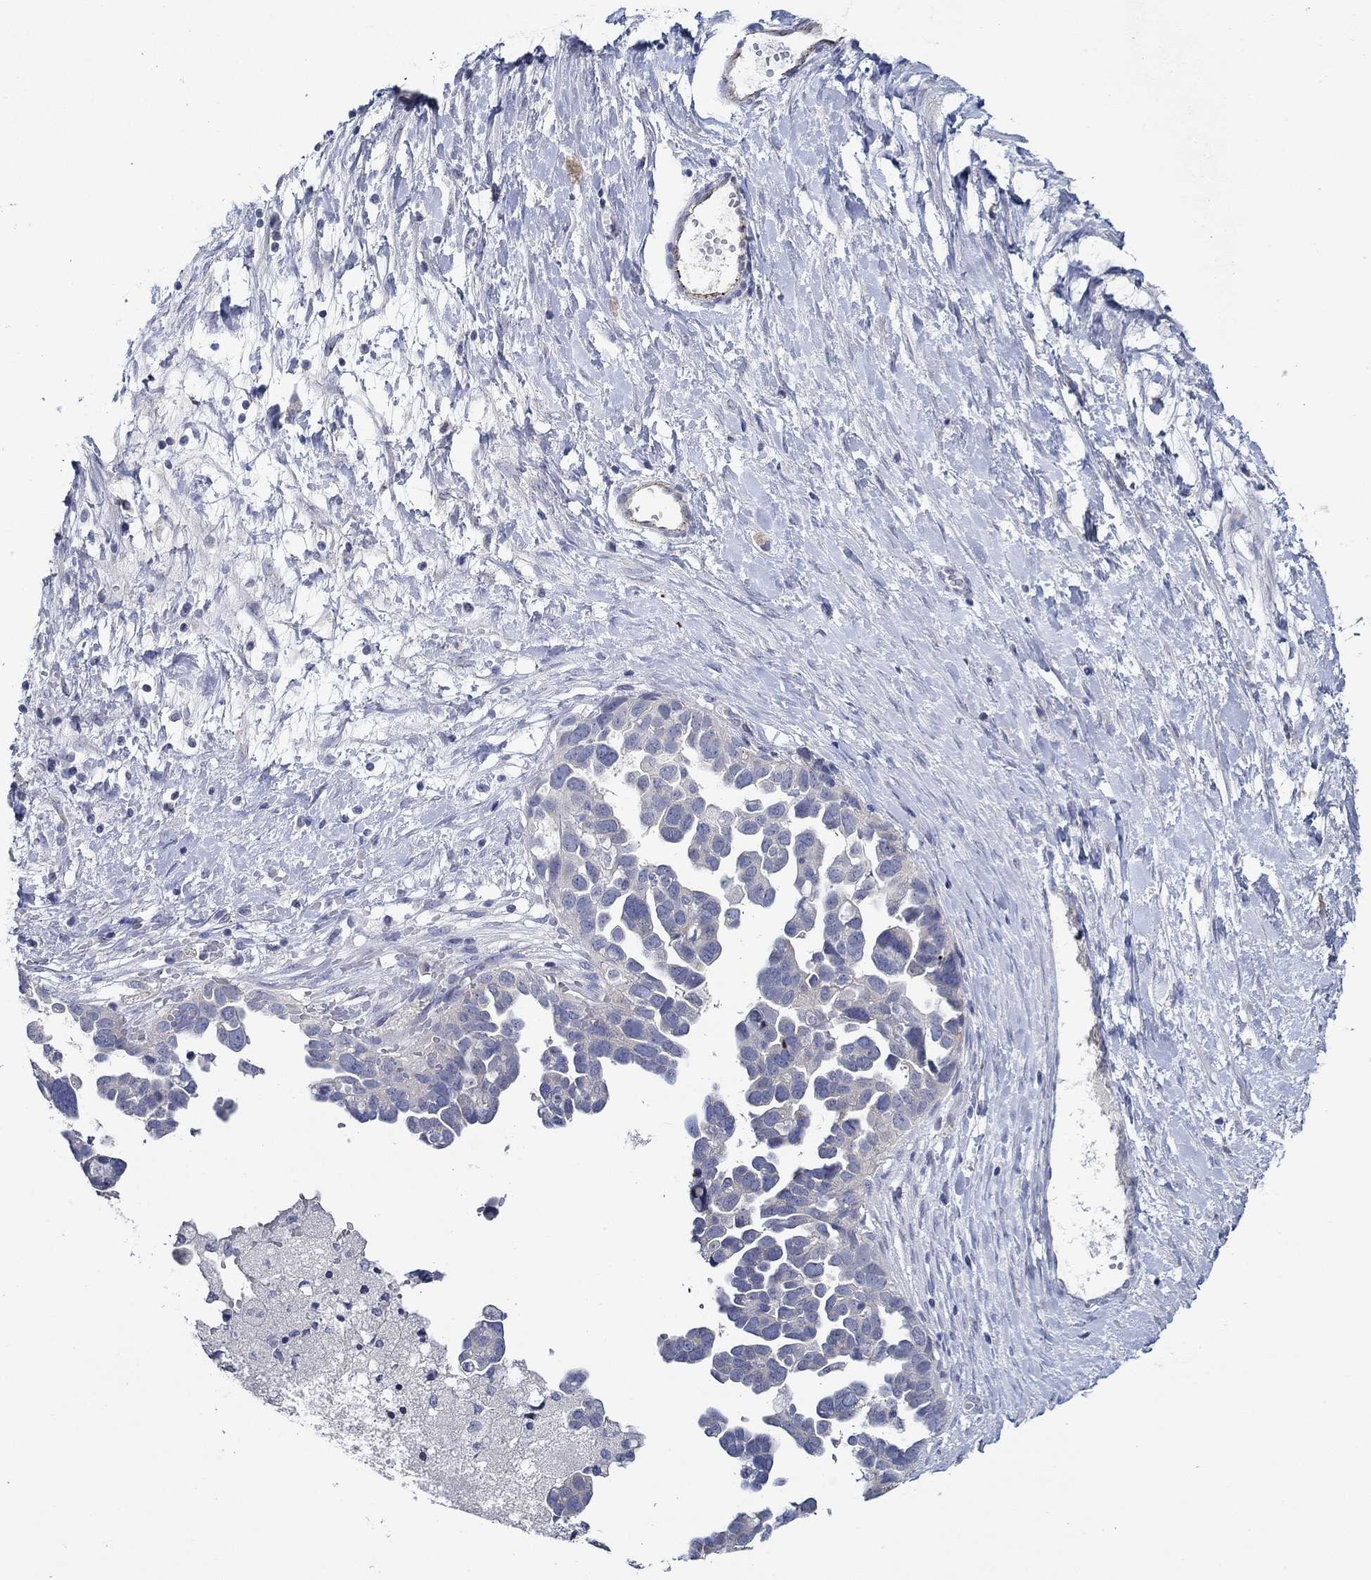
{"staining": {"intensity": "negative", "quantity": "none", "location": "none"}, "tissue": "ovarian cancer", "cell_type": "Tumor cells", "image_type": "cancer", "snomed": [{"axis": "morphology", "description": "Cystadenocarcinoma, serous, NOS"}, {"axis": "topography", "description": "Ovary"}], "caption": "Serous cystadenocarcinoma (ovarian) stained for a protein using IHC demonstrates no positivity tumor cells.", "gene": "GJA5", "patient": {"sex": "female", "age": 54}}